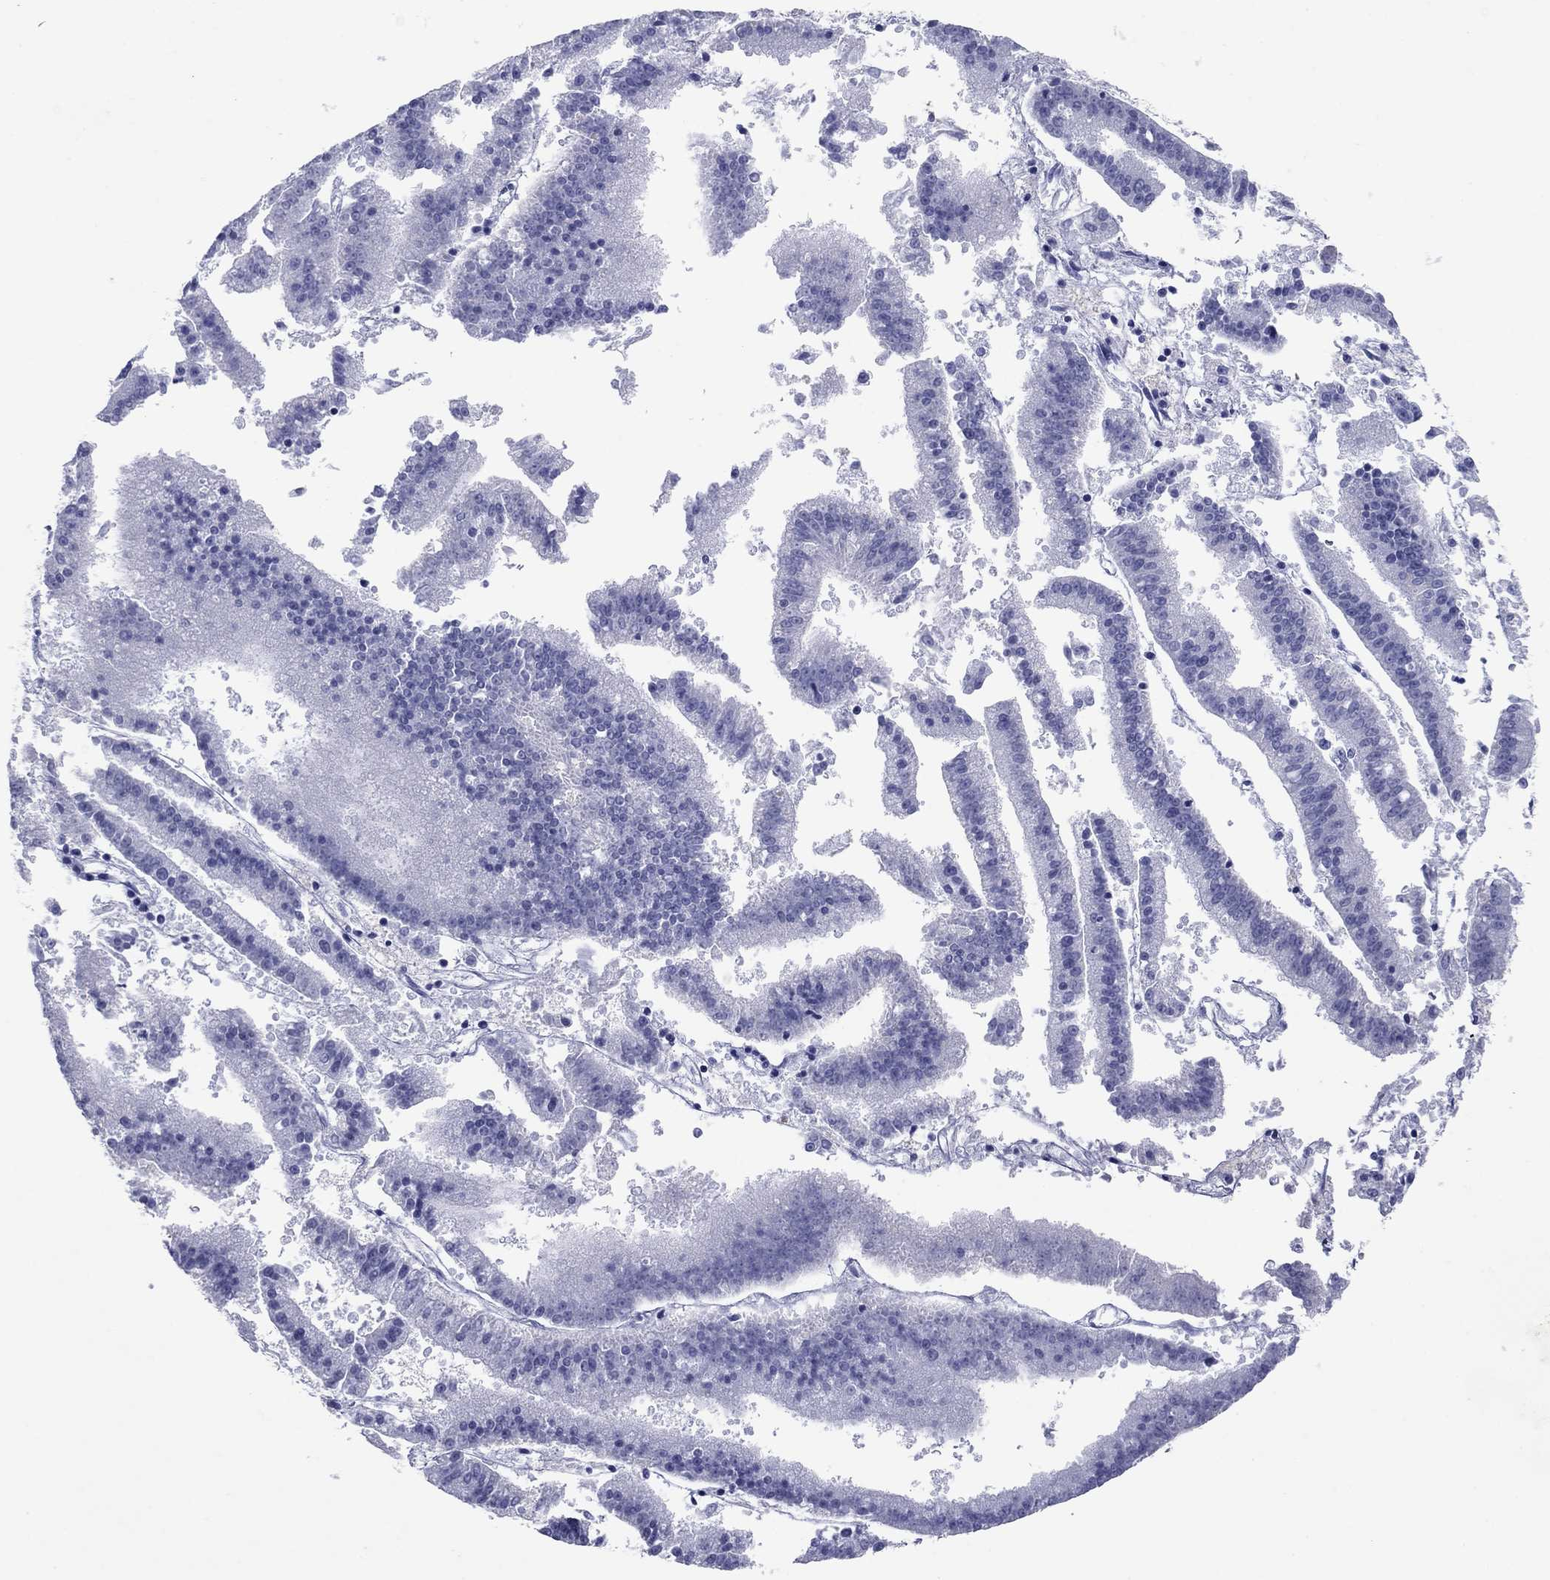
{"staining": {"intensity": "negative", "quantity": "none", "location": "none"}, "tissue": "endometrial cancer", "cell_type": "Tumor cells", "image_type": "cancer", "snomed": [{"axis": "morphology", "description": "Adenocarcinoma, NOS"}, {"axis": "topography", "description": "Endometrium"}], "caption": "IHC micrograph of neoplastic tissue: endometrial adenocarcinoma stained with DAB displays no significant protein positivity in tumor cells.", "gene": "ATP4A", "patient": {"sex": "female", "age": 66}}